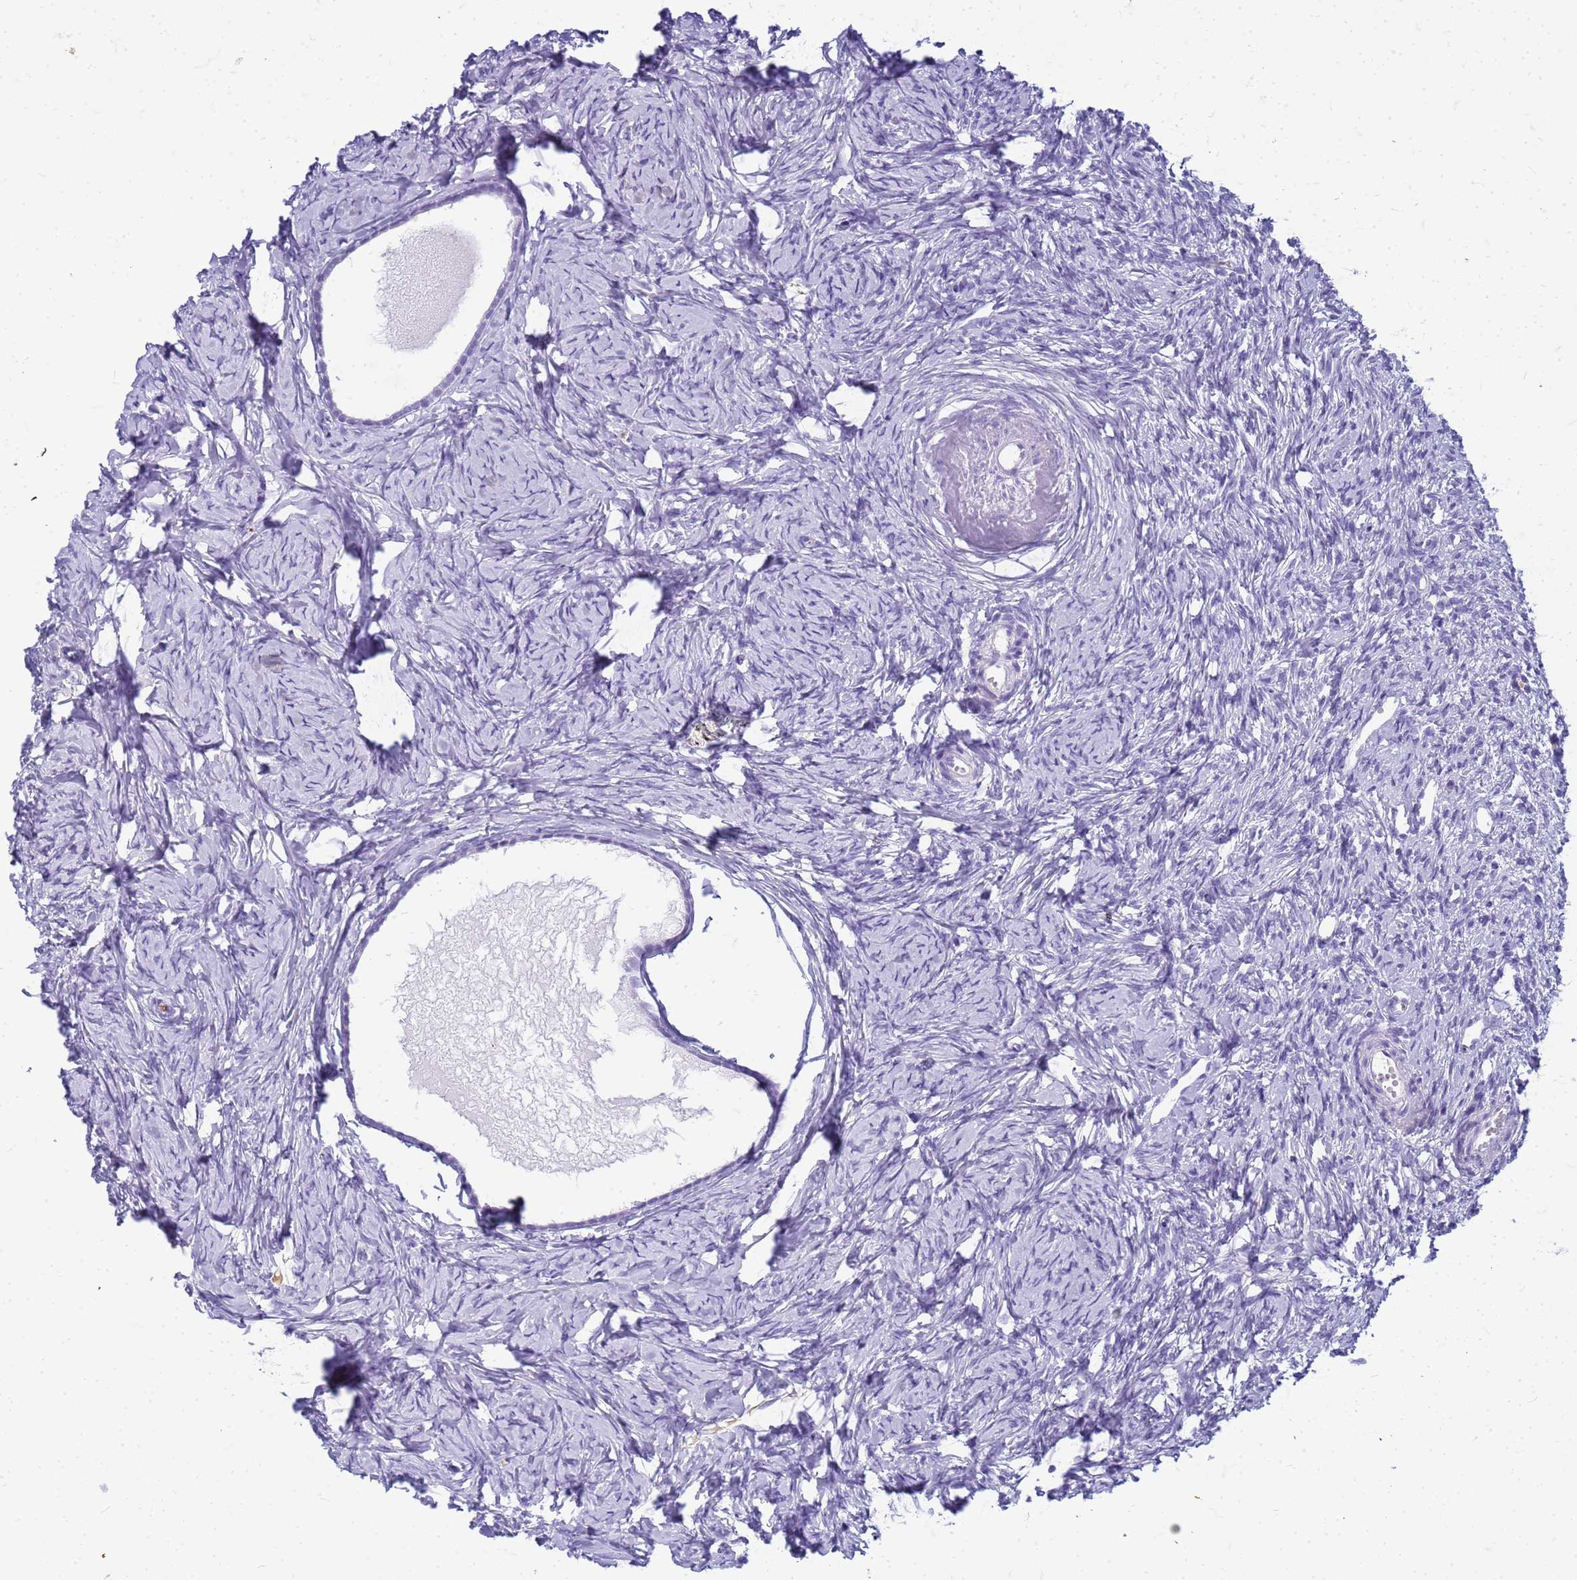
{"staining": {"intensity": "negative", "quantity": "none", "location": "none"}, "tissue": "ovary", "cell_type": "Follicle cells", "image_type": "normal", "snomed": [{"axis": "morphology", "description": "Normal tissue, NOS"}, {"axis": "topography", "description": "Ovary"}], "caption": "Benign ovary was stained to show a protein in brown. There is no significant expression in follicle cells.", "gene": "CFAP100", "patient": {"sex": "female", "age": 51}}